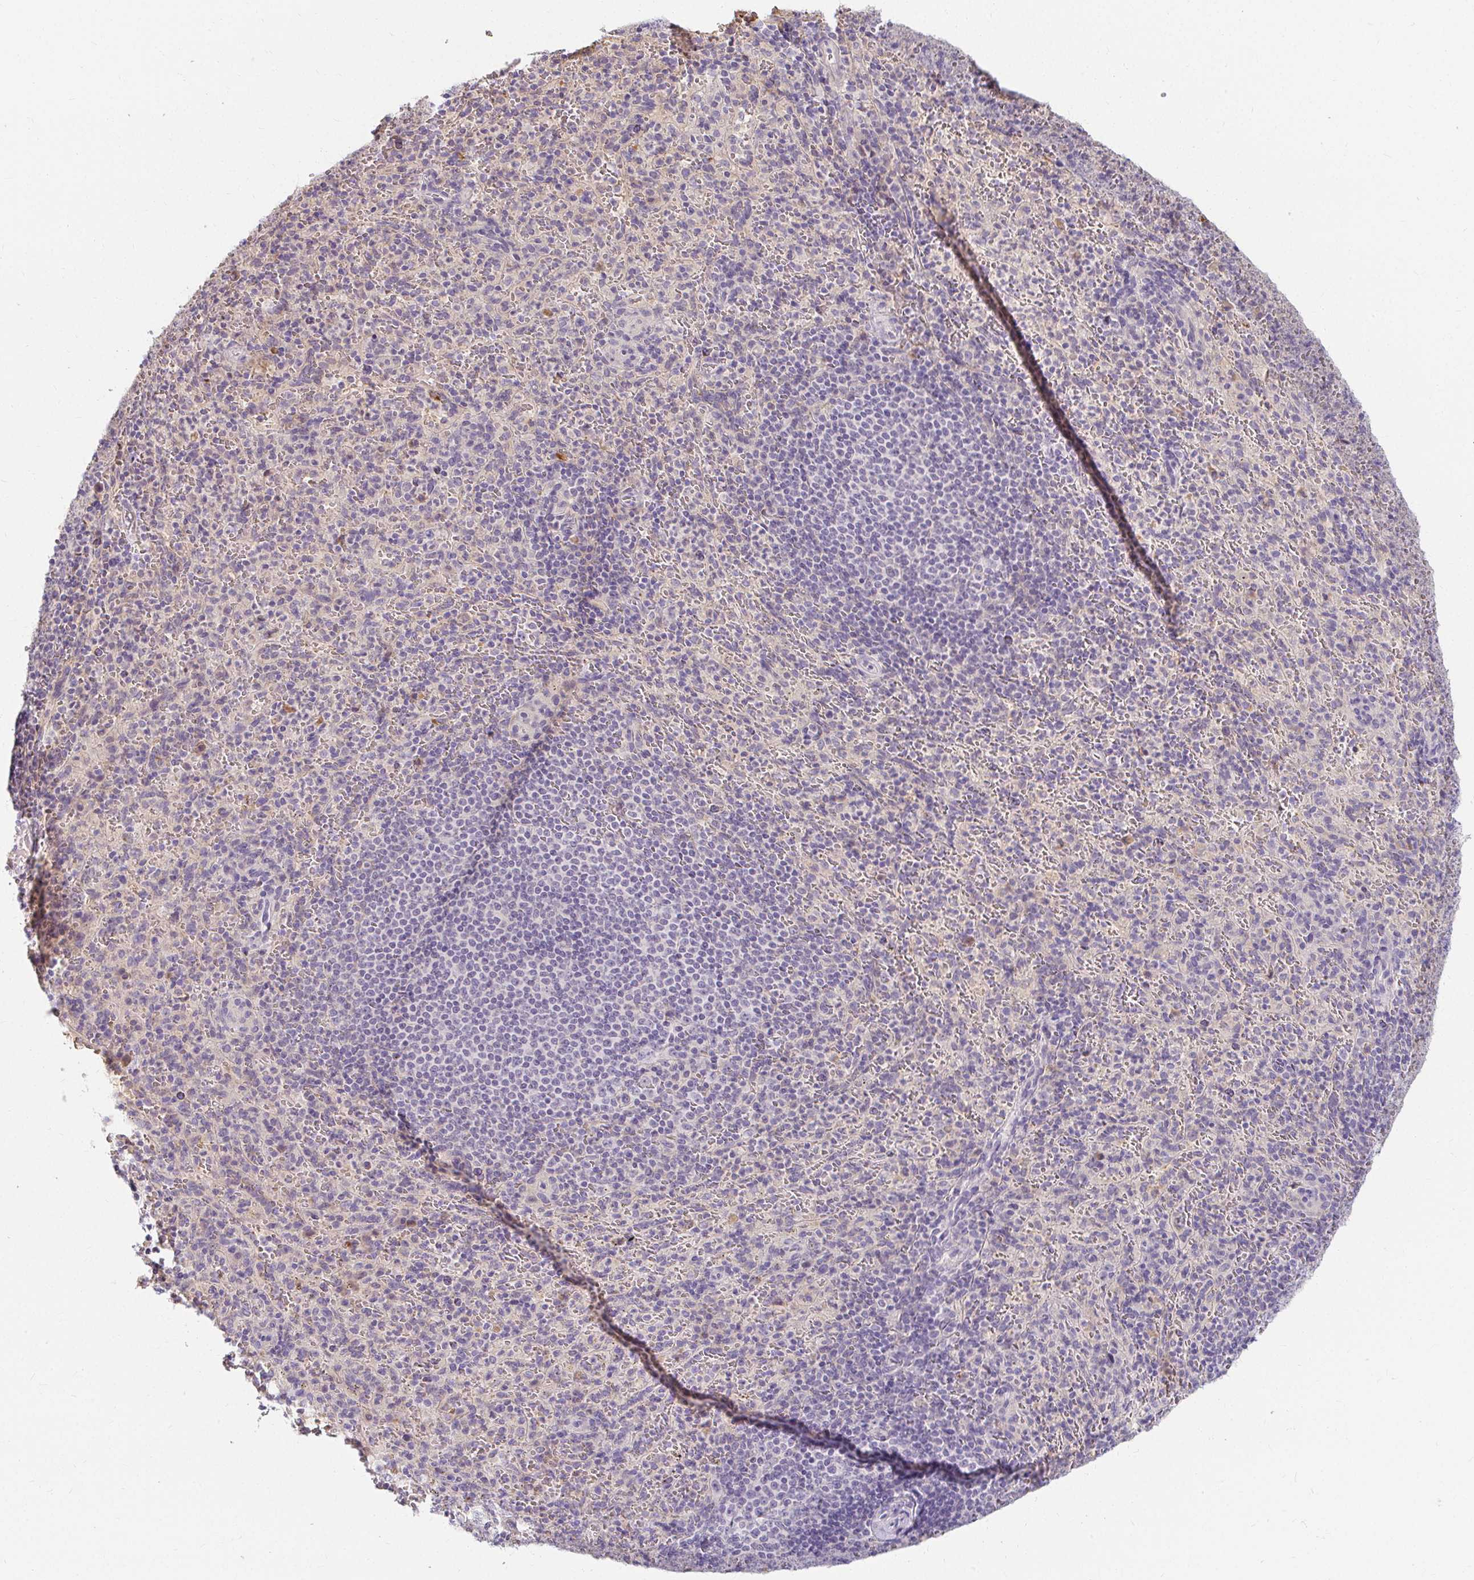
{"staining": {"intensity": "negative", "quantity": "none", "location": "none"}, "tissue": "spleen", "cell_type": "Cells in red pulp", "image_type": "normal", "snomed": [{"axis": "morphology", "description": "Normal tissue, NOS"}, {"axis": "topography", "description": "Spleen"}], "caption": "Photomicrograph shows no significant protein positivity in cells in red pulp of normal spleen.", "gene": "LOXL4", "patient": {"sex": "male", "age": 57}}